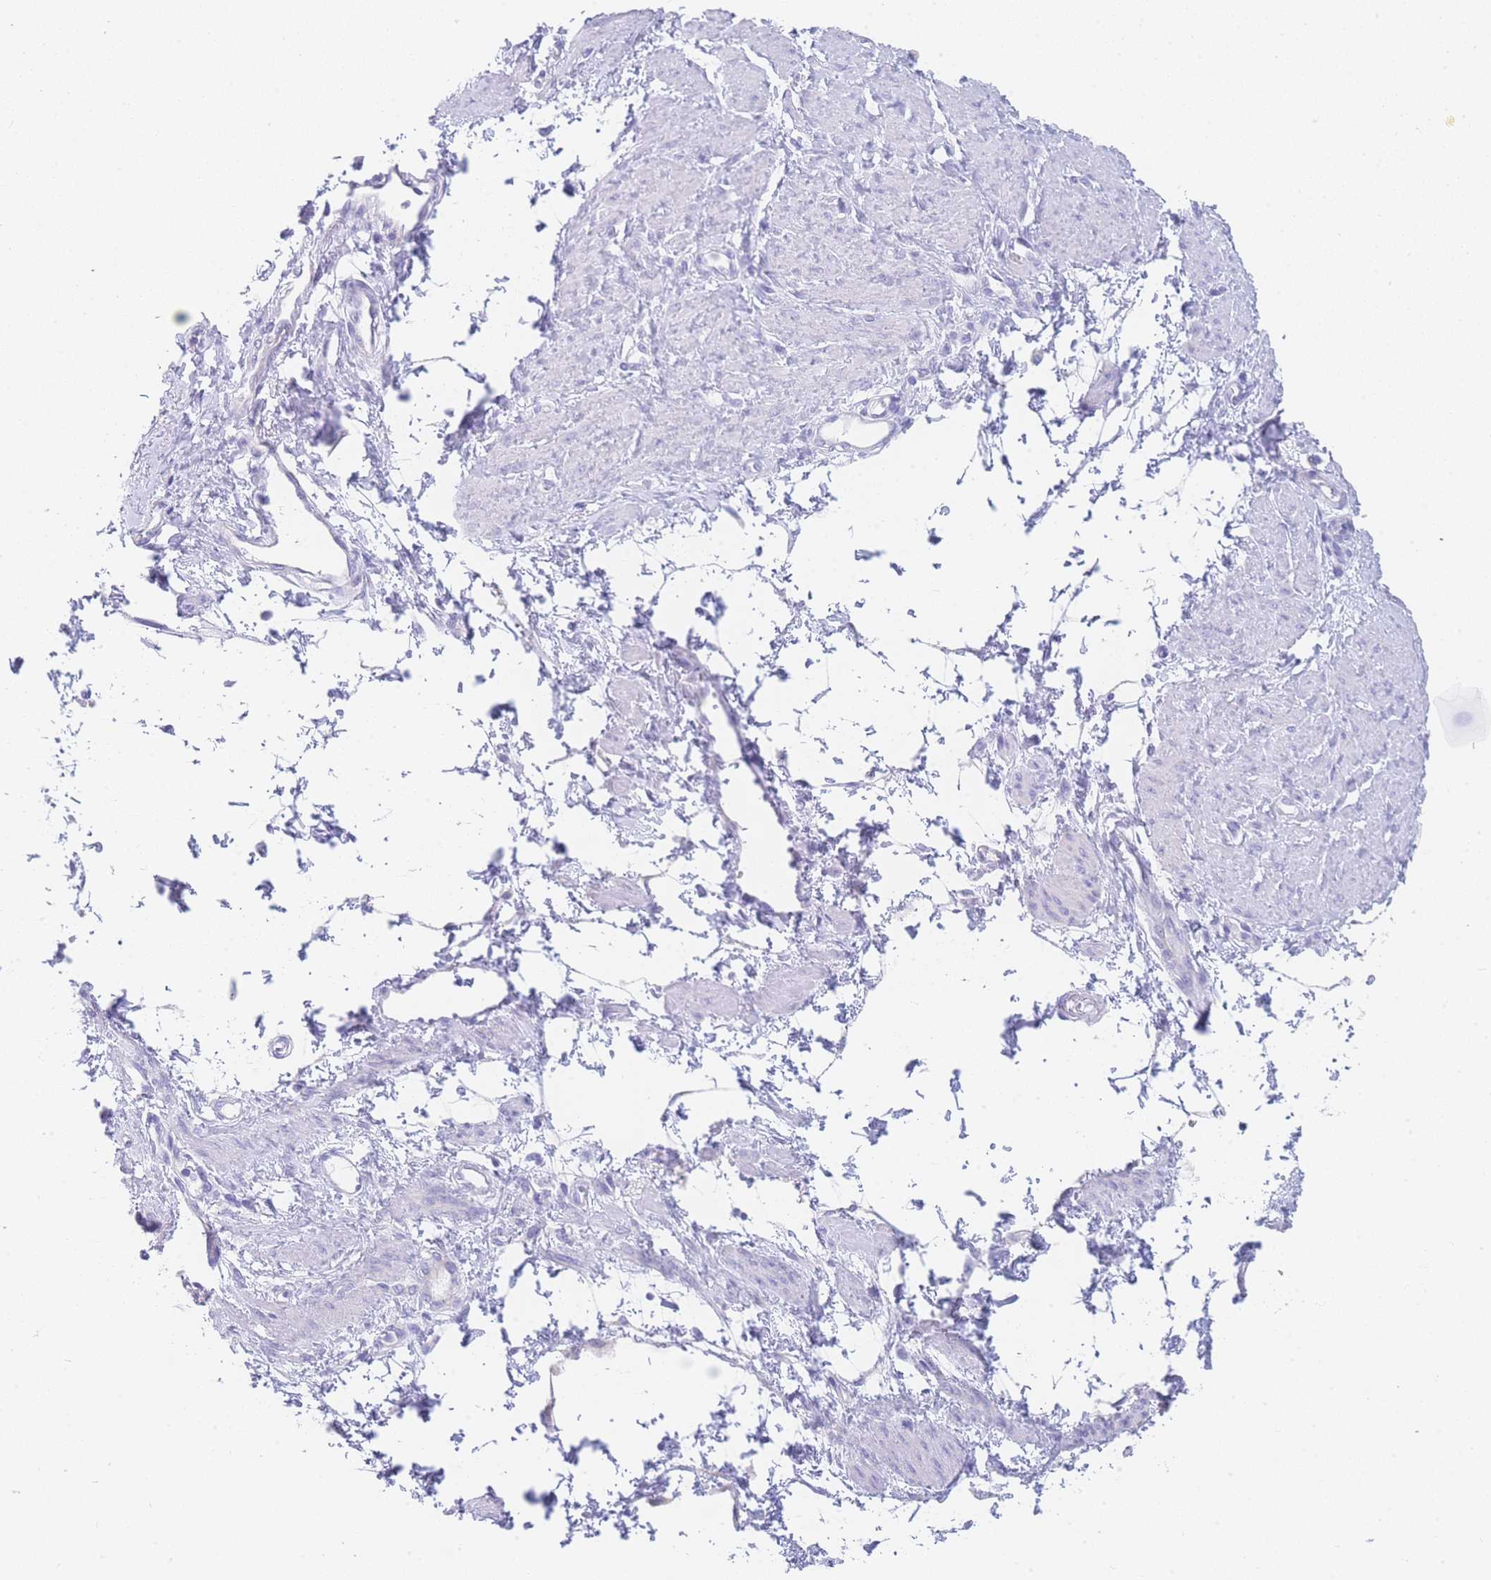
{"staining": {"intensity": "negative", "quantity": "none", "location": "none"}, "tissue": "smooth muscle", "cell_type": "Smooth muscle cells", "image_type": "normal", "snomed": [{"axis": "morphology", "description": "Normal tissue, NOS"}, {"axis": "topography", "description": "Smooth muscle"}, {"axis": "topography", "description": "Uterus"}], "caption": "This is an immunohistochemistry (IHC) histopathology image of normal human smooth muscle. There is no positivity in smooth muscle cells.", "gene": "LZTFL1", "patient": {"sex": "female", "age": 39}}